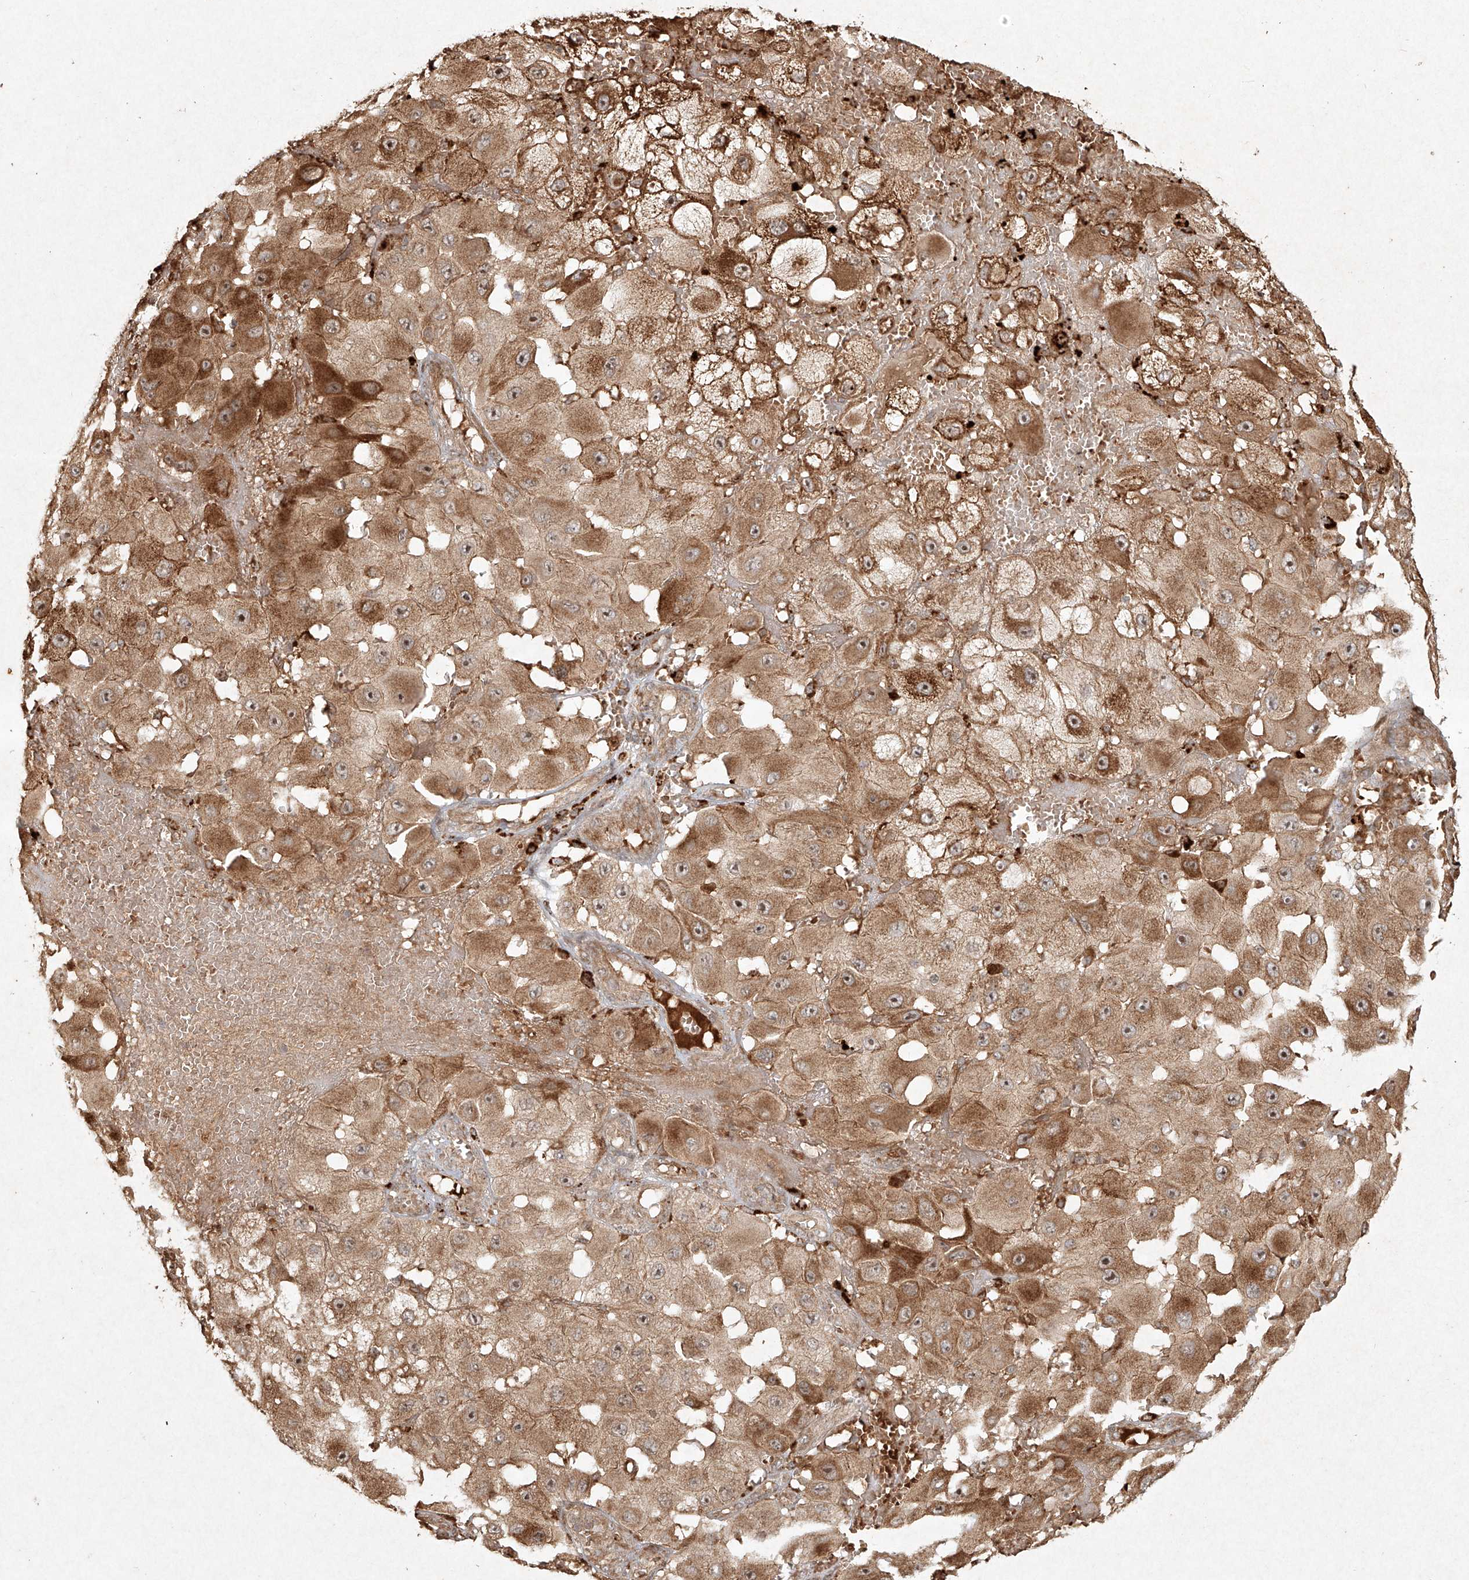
{"staining": {"intensity": "moderate", "quantity": ">75%", "location": "cytoplasmic/membranous,nuclear"}, "tissue": "melanoma", "cell_type": "Tumor cells", "image_type": "cancer", "snomed": [{"axis": "morphology", "description": "Malignant melanoma, NOS"}, {"axis": "topography", "description": "Skin"}], "caption": "Immunohistochemical staining of melanoma displays medium levels of moderate cytoplasmic/membranous and nuclear expression in about >75% of tumor cells.", "gene": "CYYR1", "patient": {"sex": "female", "age": 81}}